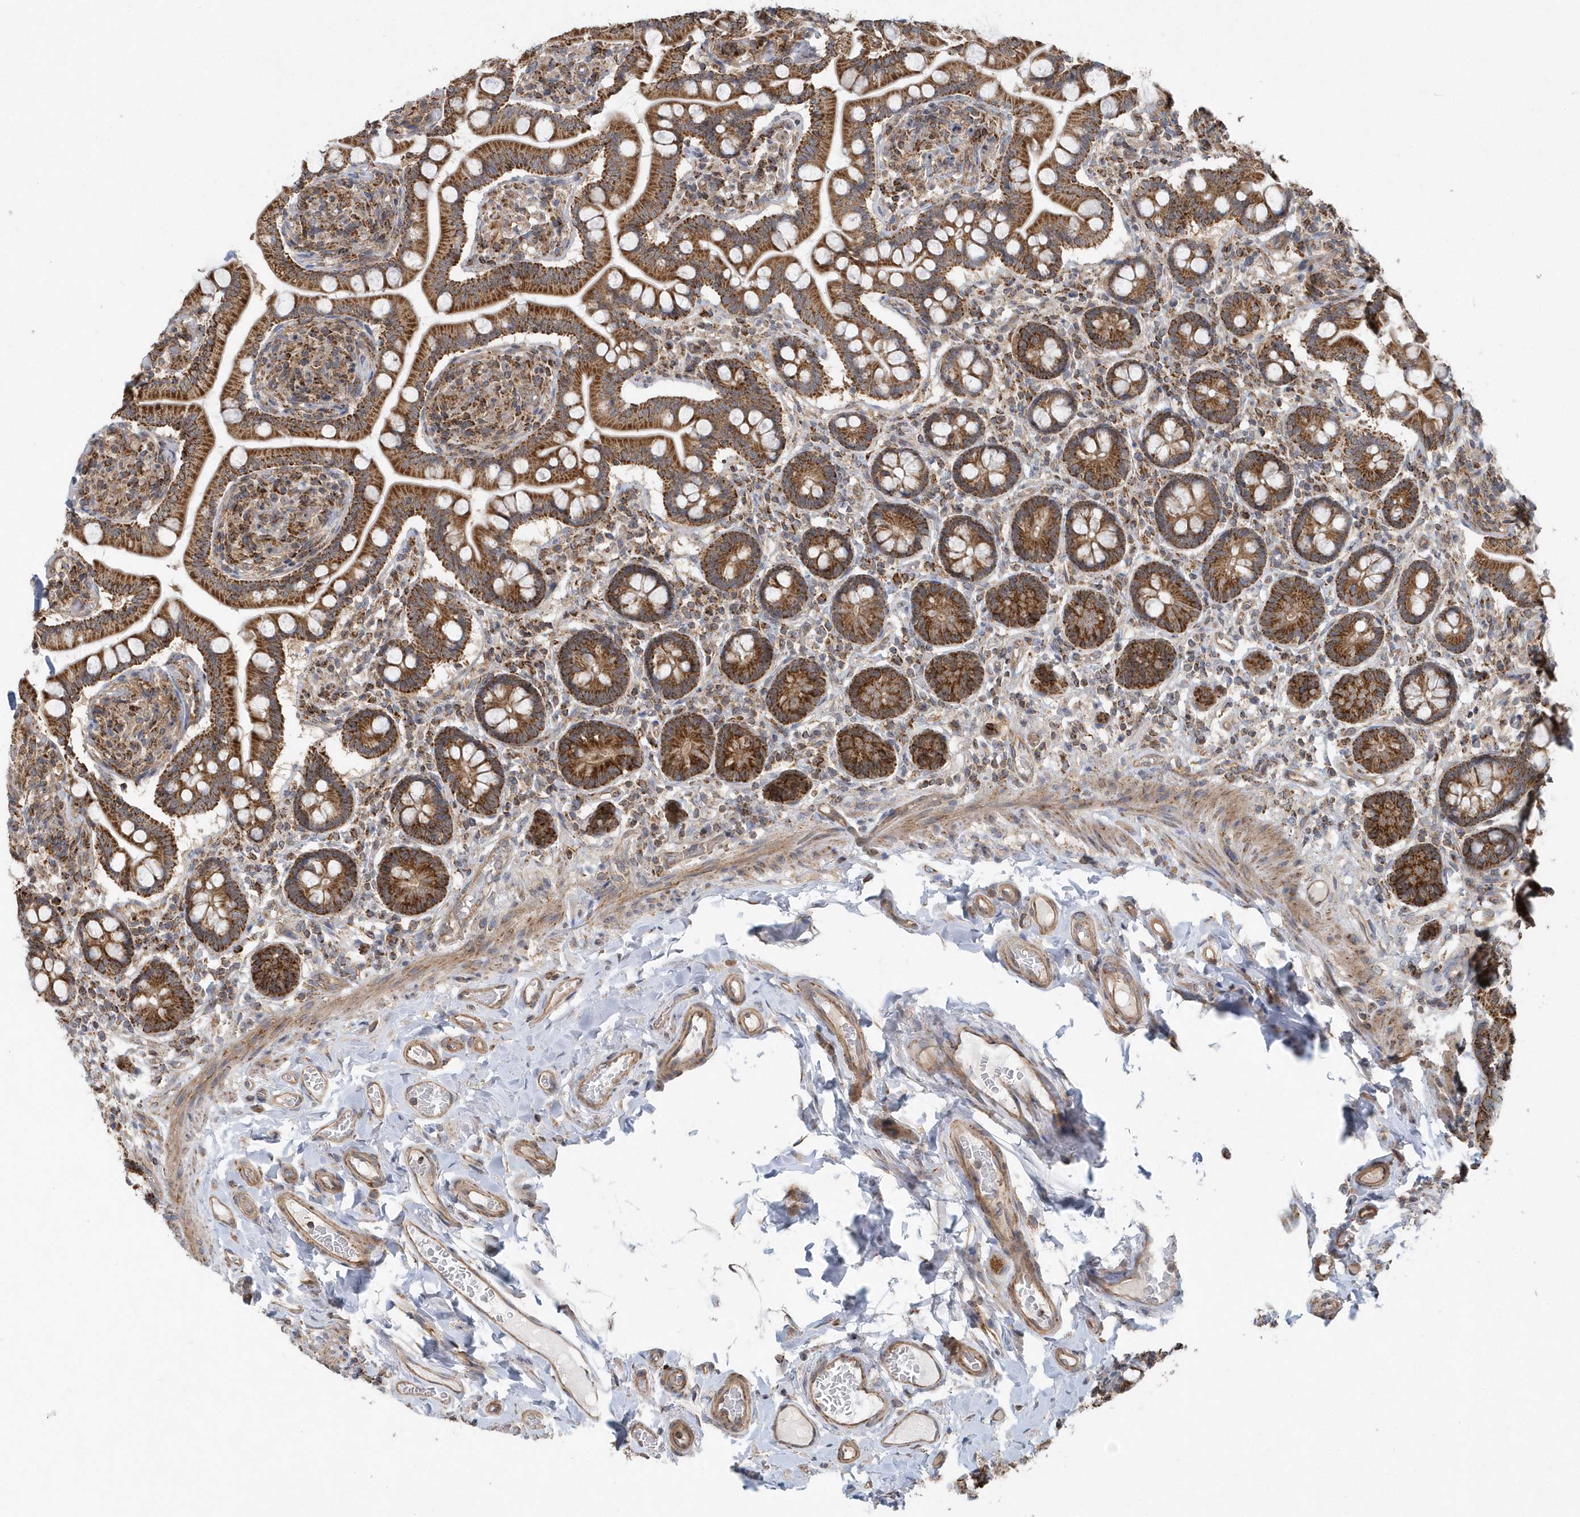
{"staining": {"intensity": "moderate", "quantity": ">75%", "location": "cytoplasmic/membranous"}, "tissue": "small intestine", "cell_type": "Glandular cells", "image_type": "normal", "snomed": [{"axis": "morphology", "description": "Normal tissue, NOS"}, {"axis": "topography", "description": "Small intestine"}], "caption": "Small intestine stained for a protein exhibits moderate cytoplasmic/membranous positivity in glandular cells. Nuclei are stained in blue.", "gene": "PPP1R7", "patient": {"sex": "female", "age": 64}}